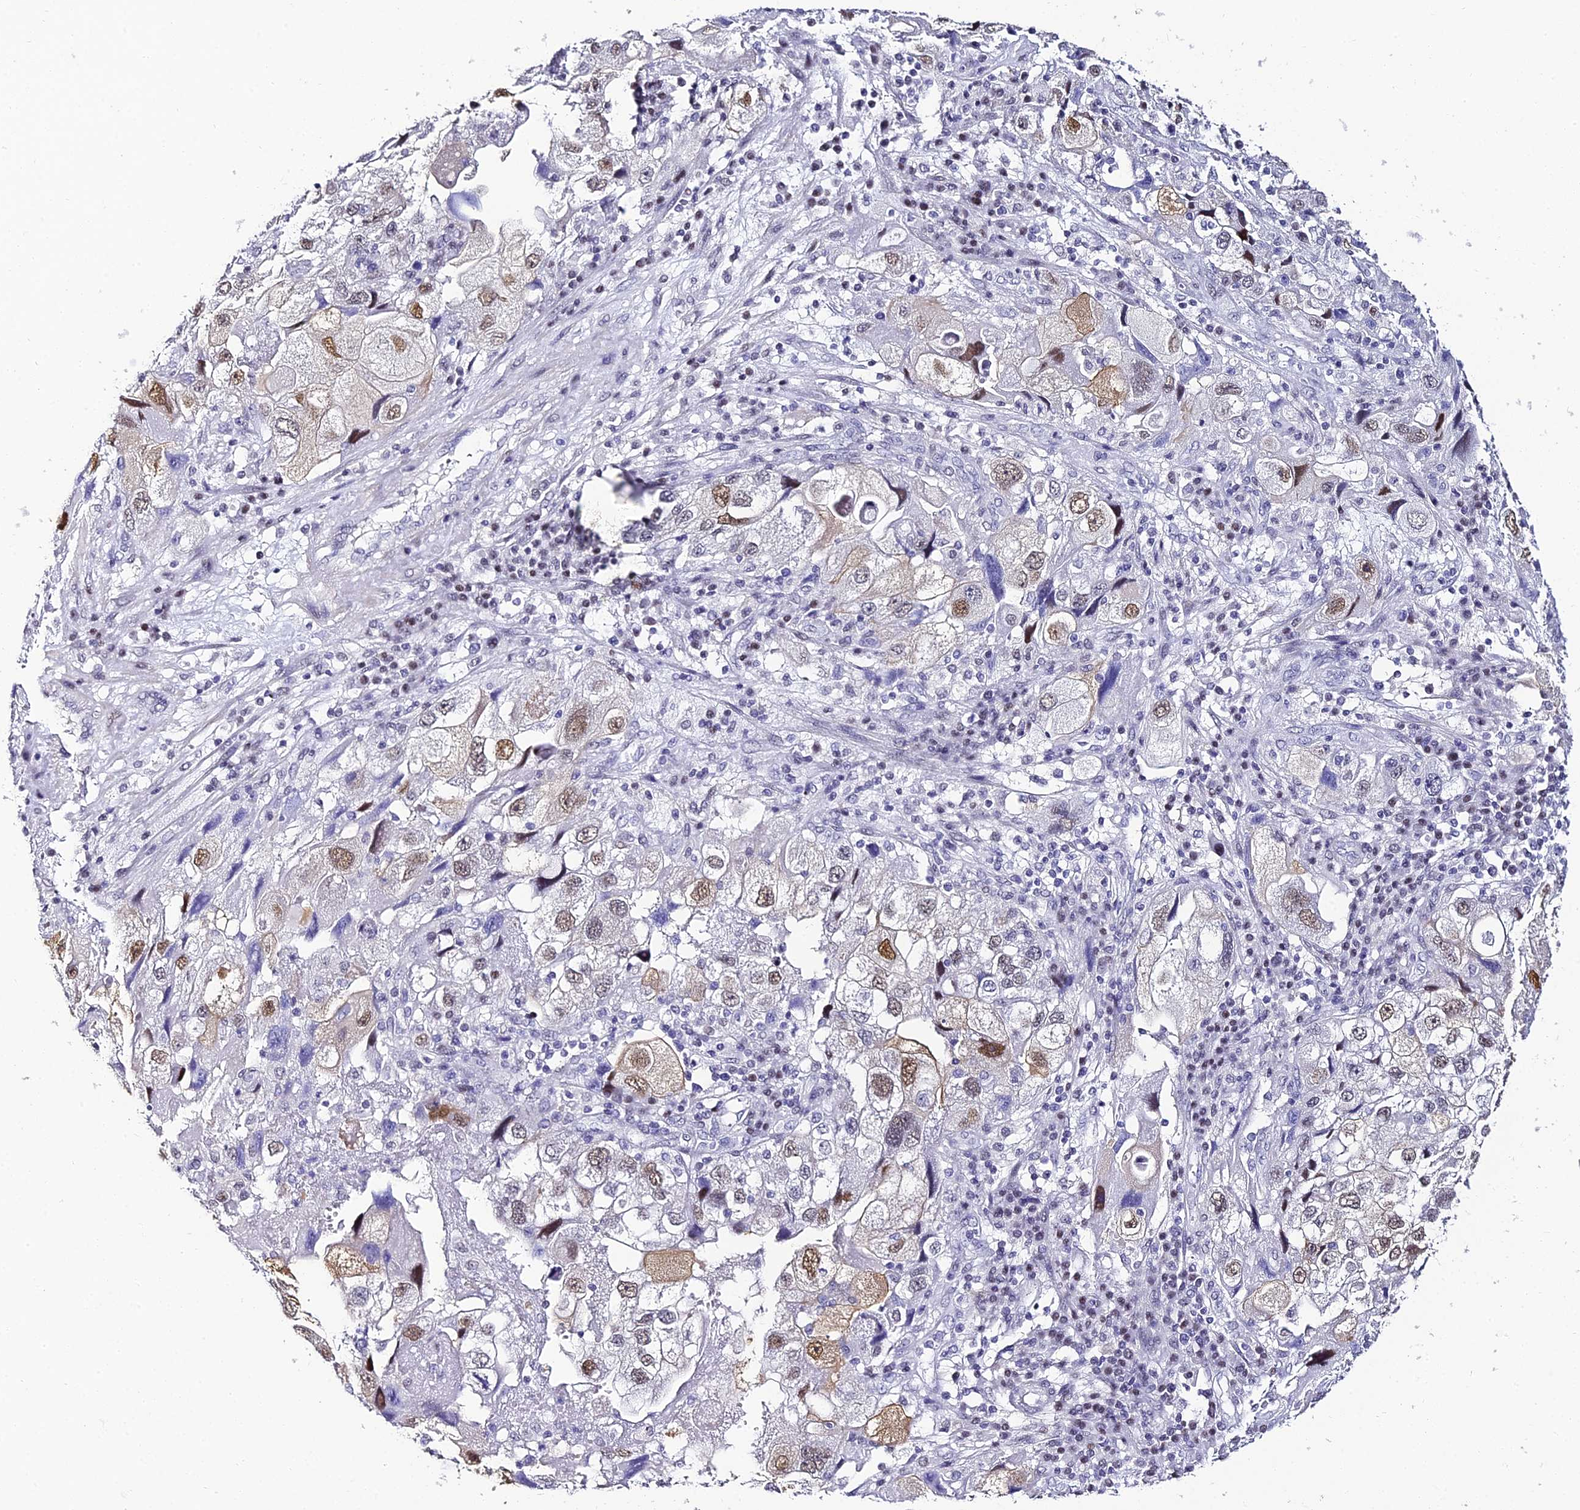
{"staining": {"intensity": "moderate", "quantity": "25%-75%", "location": "nuclear"}, "tissue": "endometrial cancer", "cell_type": "Tumor cells", "image_type": "cancer", "snomed": [{"axis": "morphology", "description": "Adenocarcinoma, NOS"}, {"axis": "topography", "description": "Endometrium"}], "caption": "Endometrial cancer (adenocarcinoma) was stained to show a protein in brown. There is medium levels of moderate nuclear staining in about 25%-75% of tumor cells.", "gene": "ABHD14A-ACY1", "patient": {"sex": "female", "age": 49}}